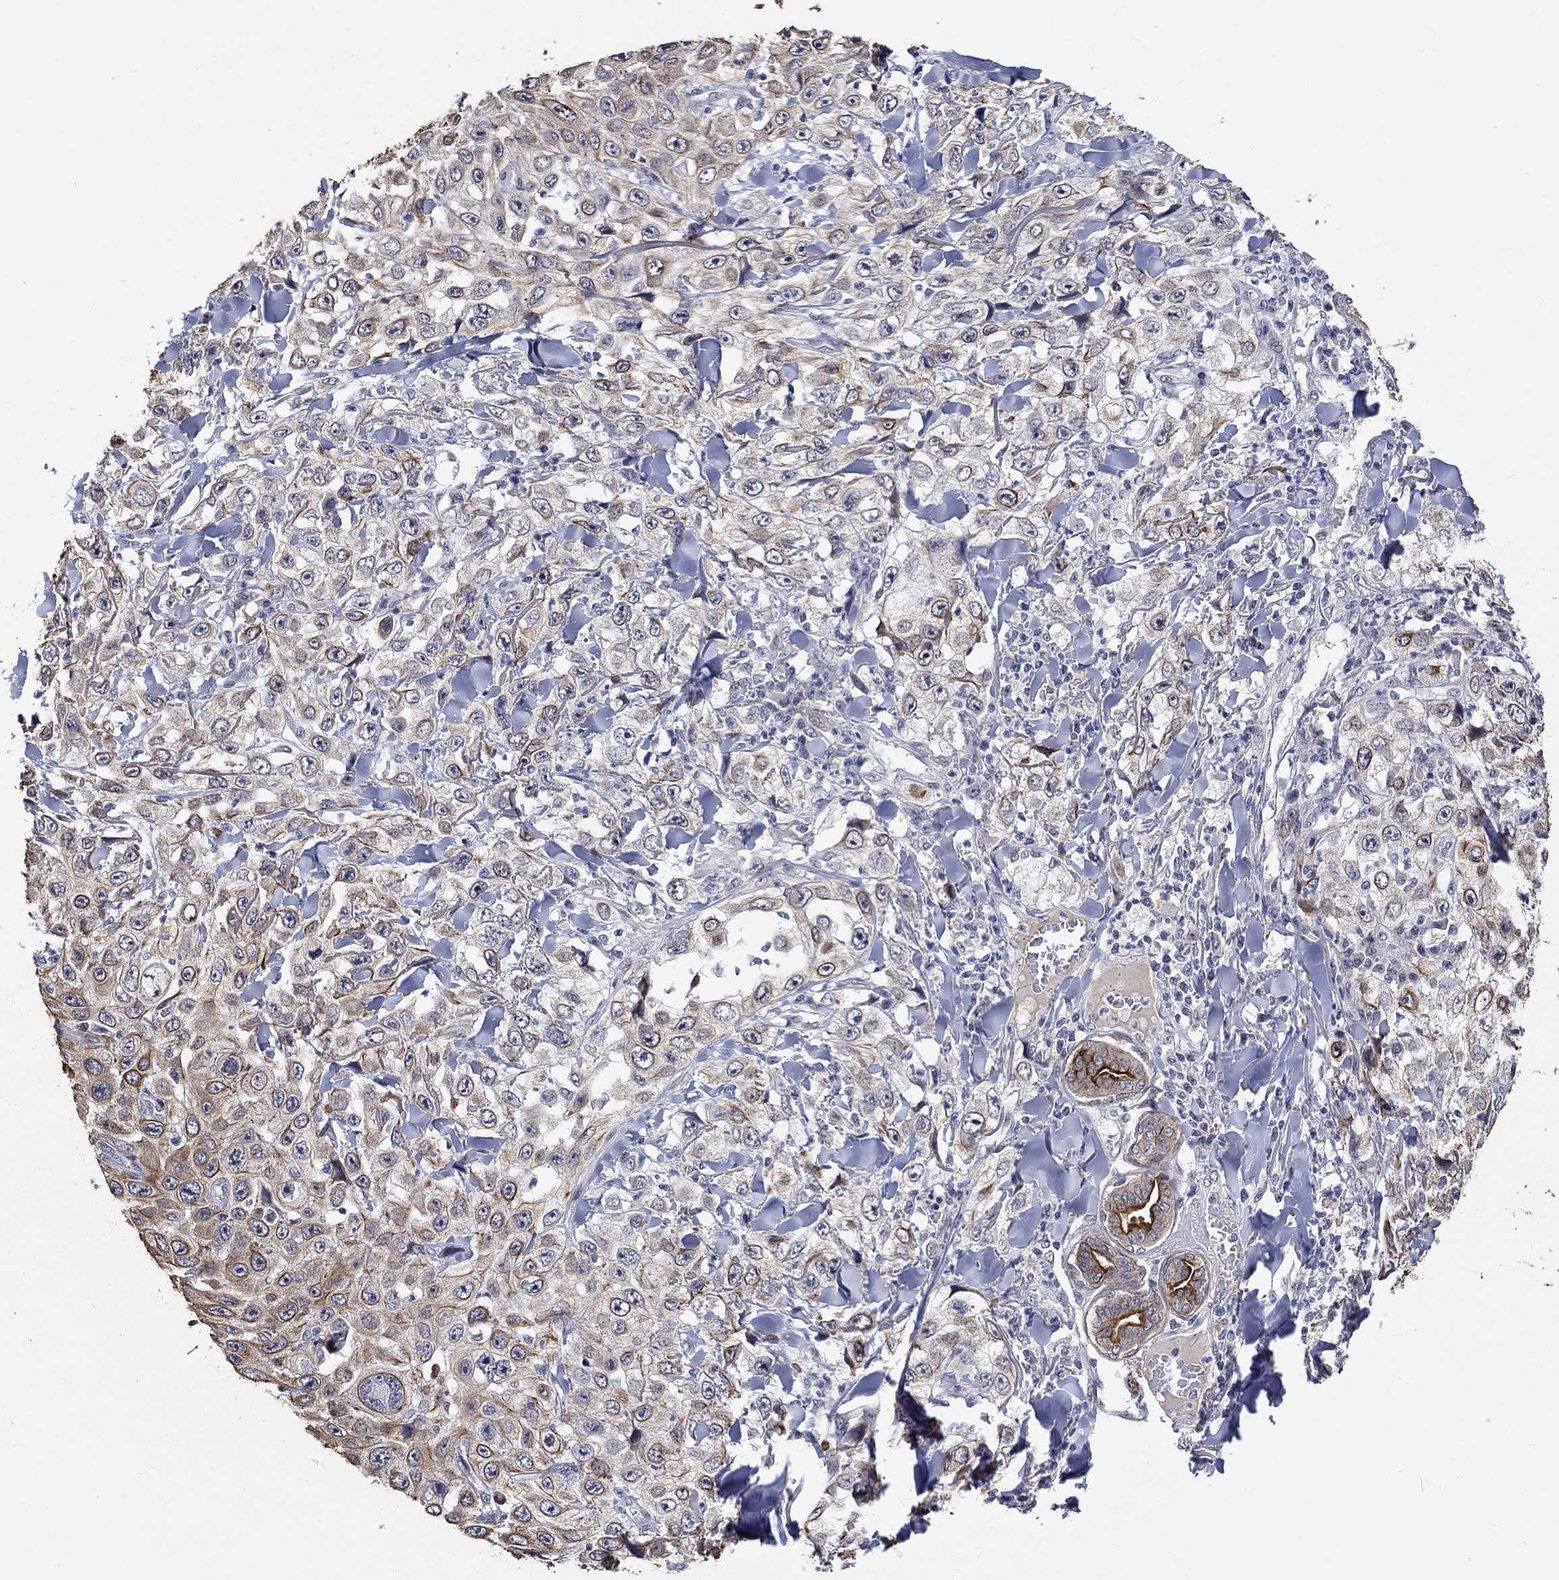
{"staining": {"intensity": "moderate", "quantity": "25%-75%", "location": "cytoplasmic/membranous"}, "tissue": "skin cancer", "cell_type": "Tumor cells", "image_type": "cancer", "snomed": [{"axis": "morphology", "description": "Squamous cell carcinoma, NOS"}, {"axis": "topography", "description": "Skin"}], "caption": "This image reveals skin squamous cell carcinoma stained with immunohistochemistry to label a protein in brown. The cytoplasmic/membranous of tumor cells show moderate positivity for the protein. Nuclei are counter-stained blue.", "gene": "DDX3Y", "patient": {"sex": "male", "age": 82}}